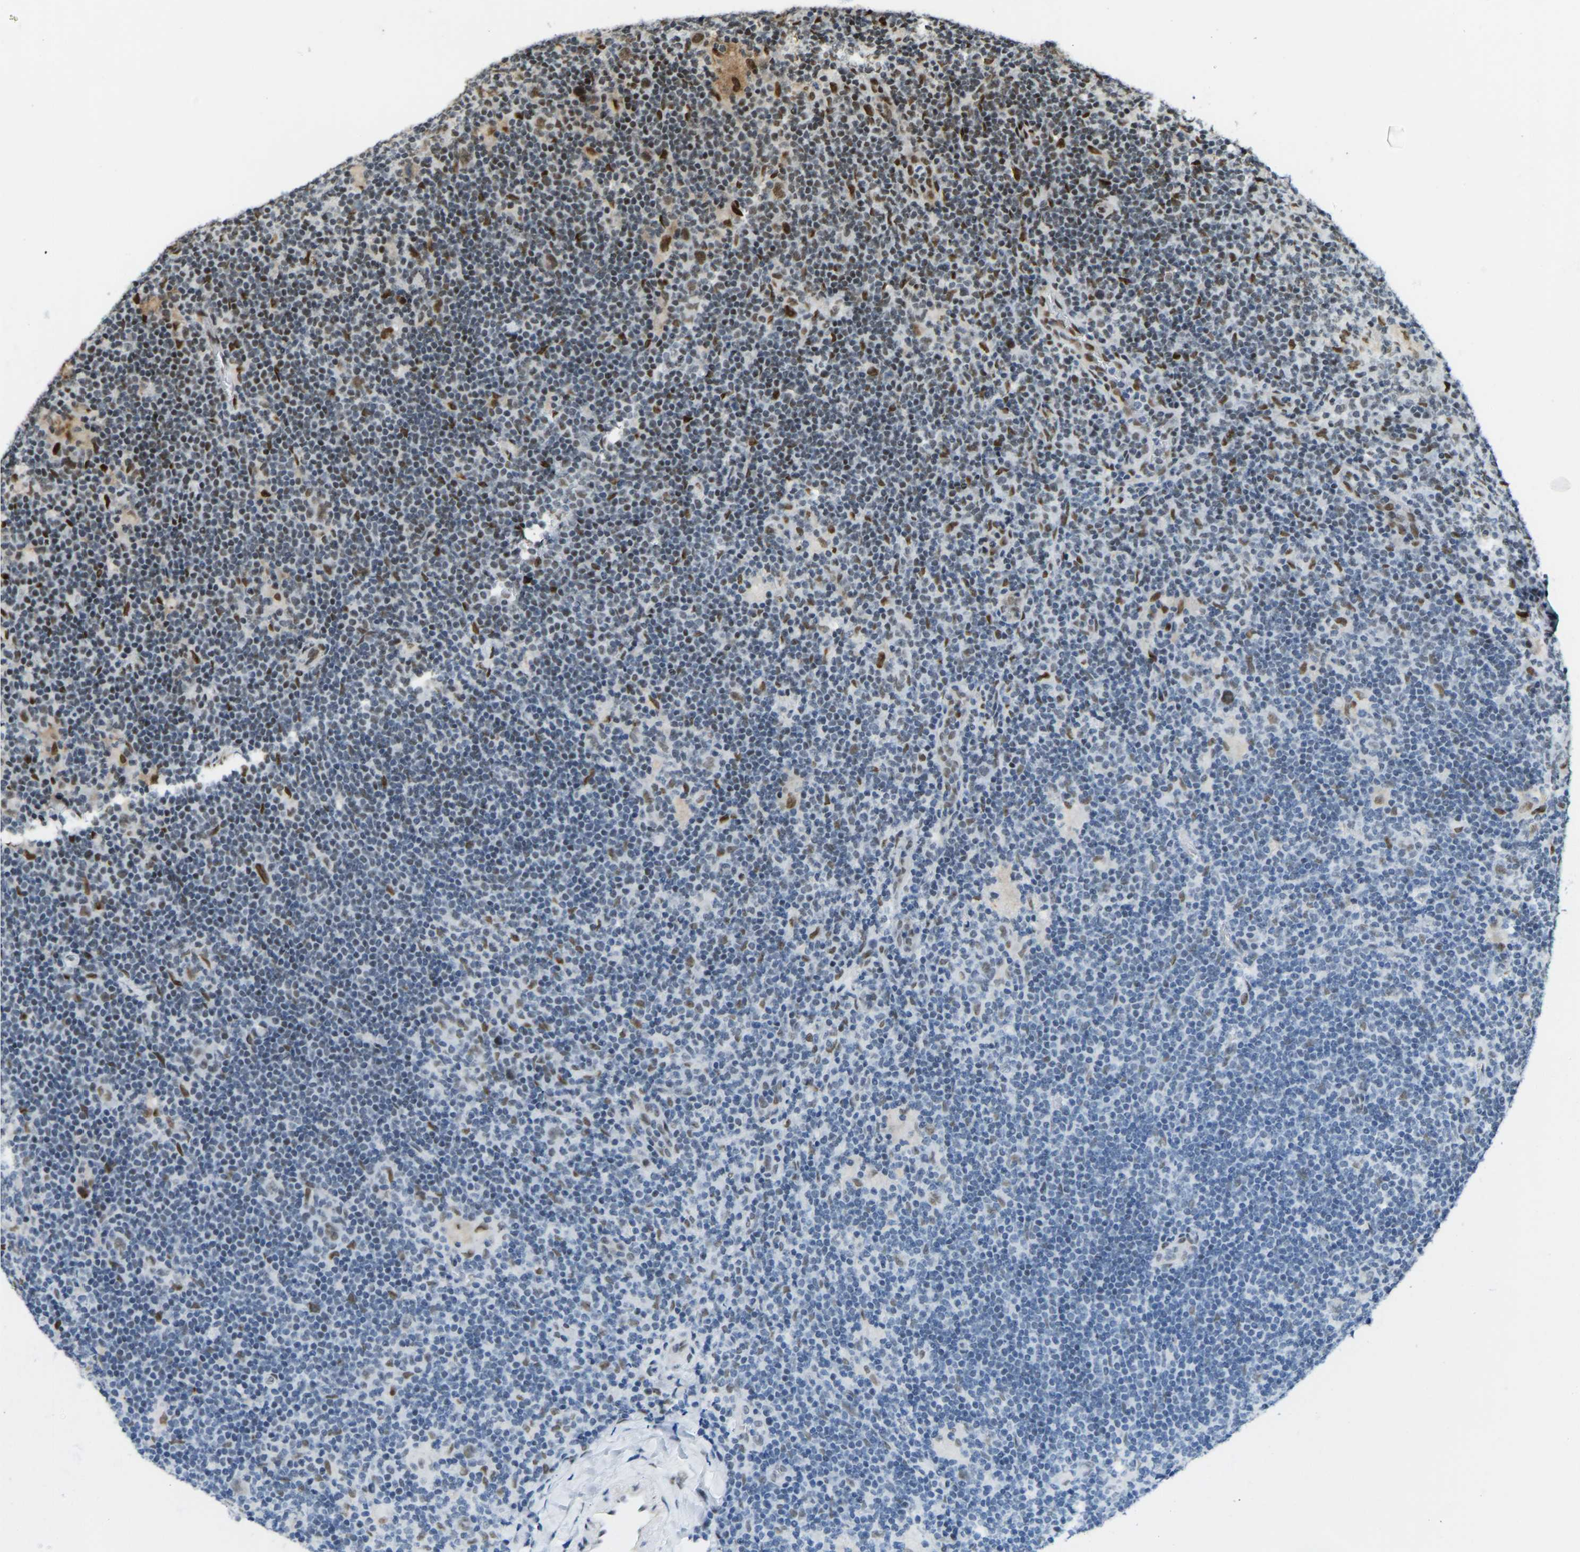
{"staining": {"intensity": "strong", "quantity": "<25%", "location": "nuclear"}, "tissue": "lymphoma", "cell_type": "Tumor cells", "image_type": "cancer", "snomed": [{"axis": "morphology", "description": "Hodgkin's disease, NOS"}, {"axis": "topography", "description": "Lymph node"}], "caption": "This image reveals lymphoma stained with immunohistochemistry (IHC) to label a protein in brown. The nuclear of tumor cells show strong positivity for the protein. Nuclei are counter-stained blue.", "gene": "FOXK1", "patient": {"sex": "female", "age": 57}}